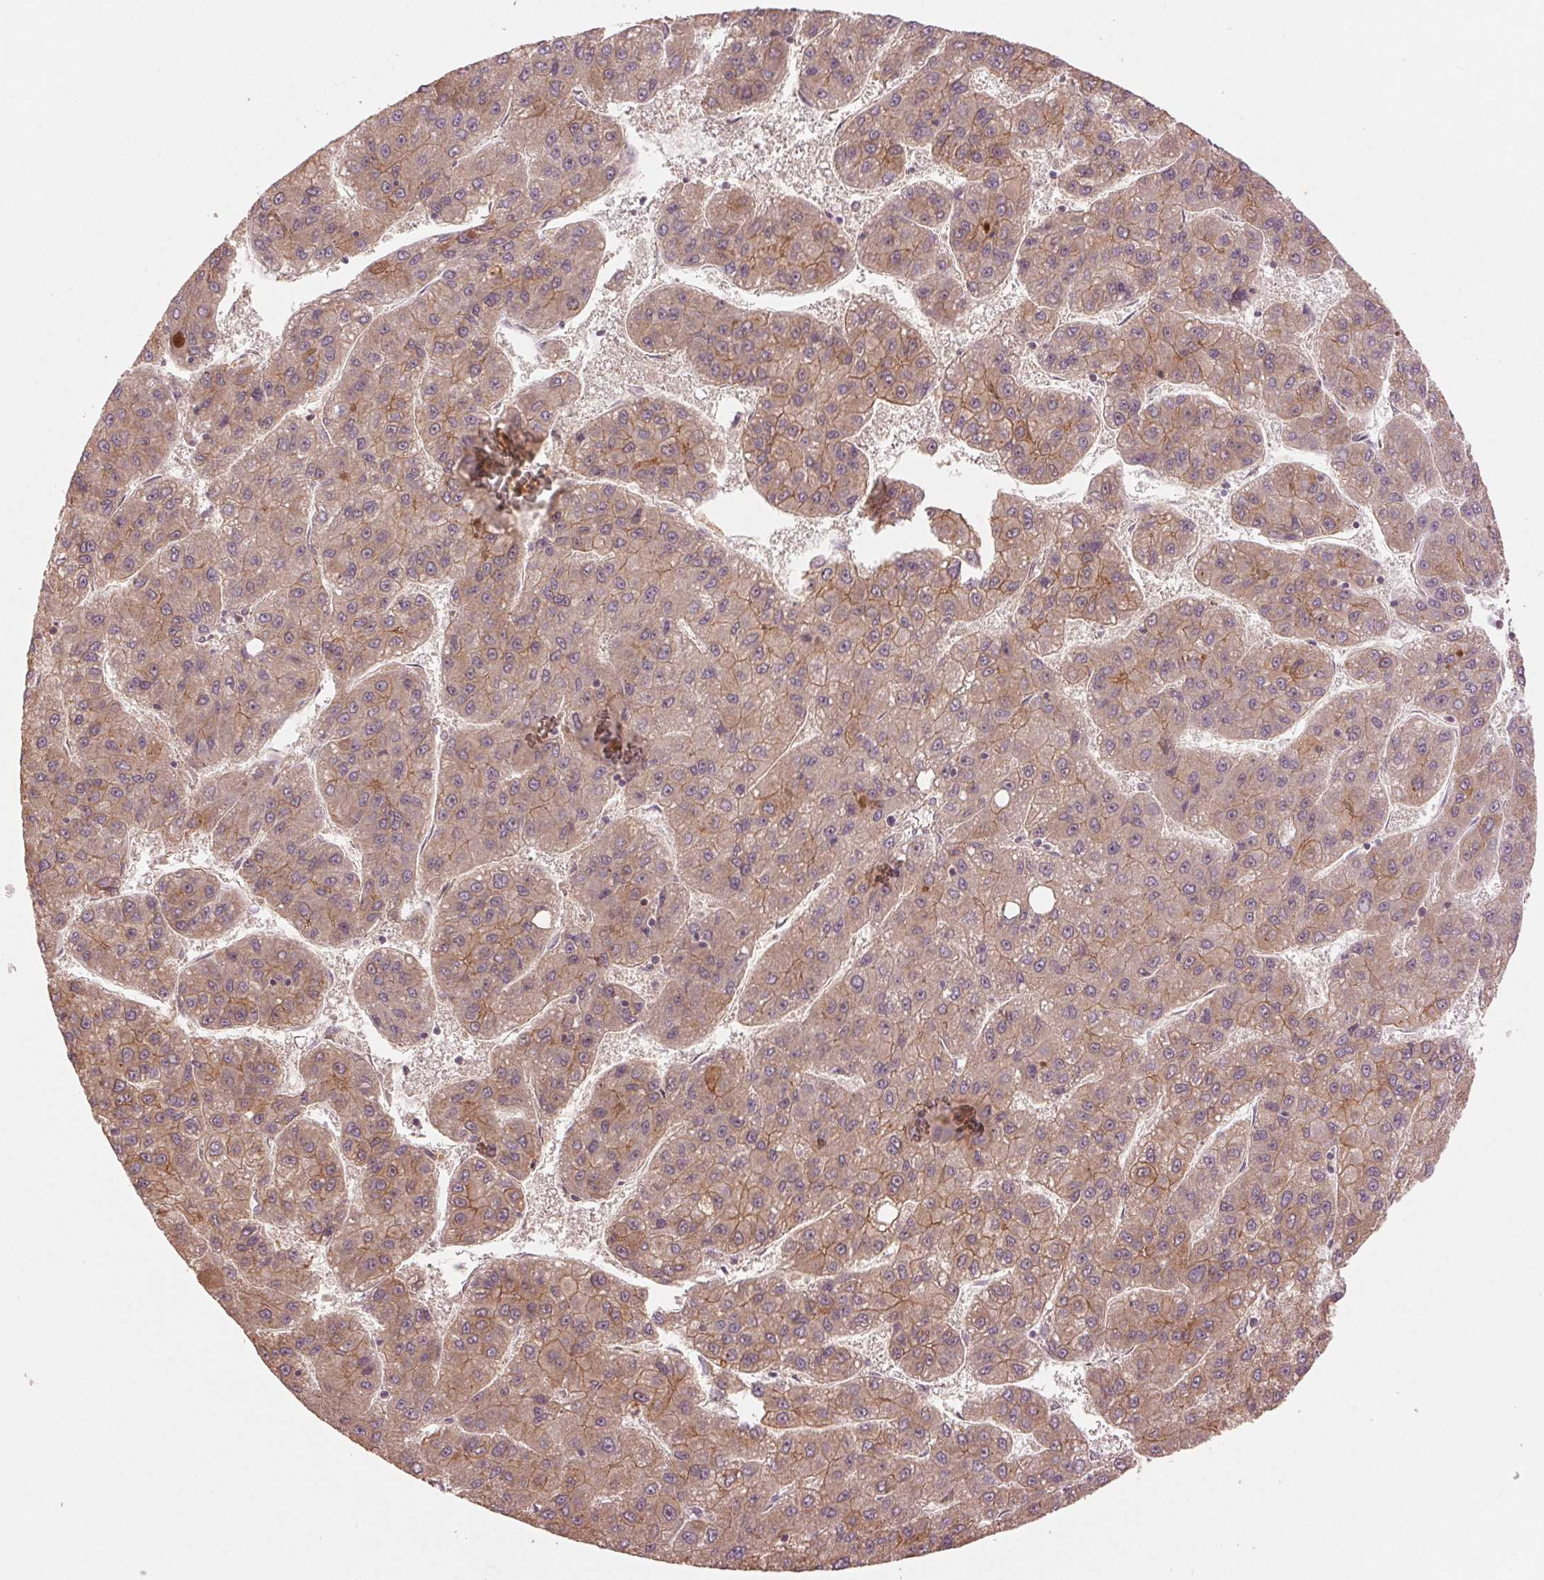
{"staining": {"intensity": "moderate", "quantity": "25%-75%", "location": "cytoplasmic/membranous"}, "tissue": "liver cancer", "cell_type": "Tumor cells", "image_type": "cancer", "snomed": [{"axis": "morphology", "description": "Carcinoma, Hepatocellular, NOS"}, {"axis": "topography", "description": "Liver"}], "caption": "Immunohistochemical staining of human liver cancer (hepatocellular carcinoma) demonstrates medium levels of moderate cytoplasmic/membranous protein staining in about 25%-75% of tumor cells.", "gene": "SMLR1", "patient": {"sex": "female", "age": 82}}